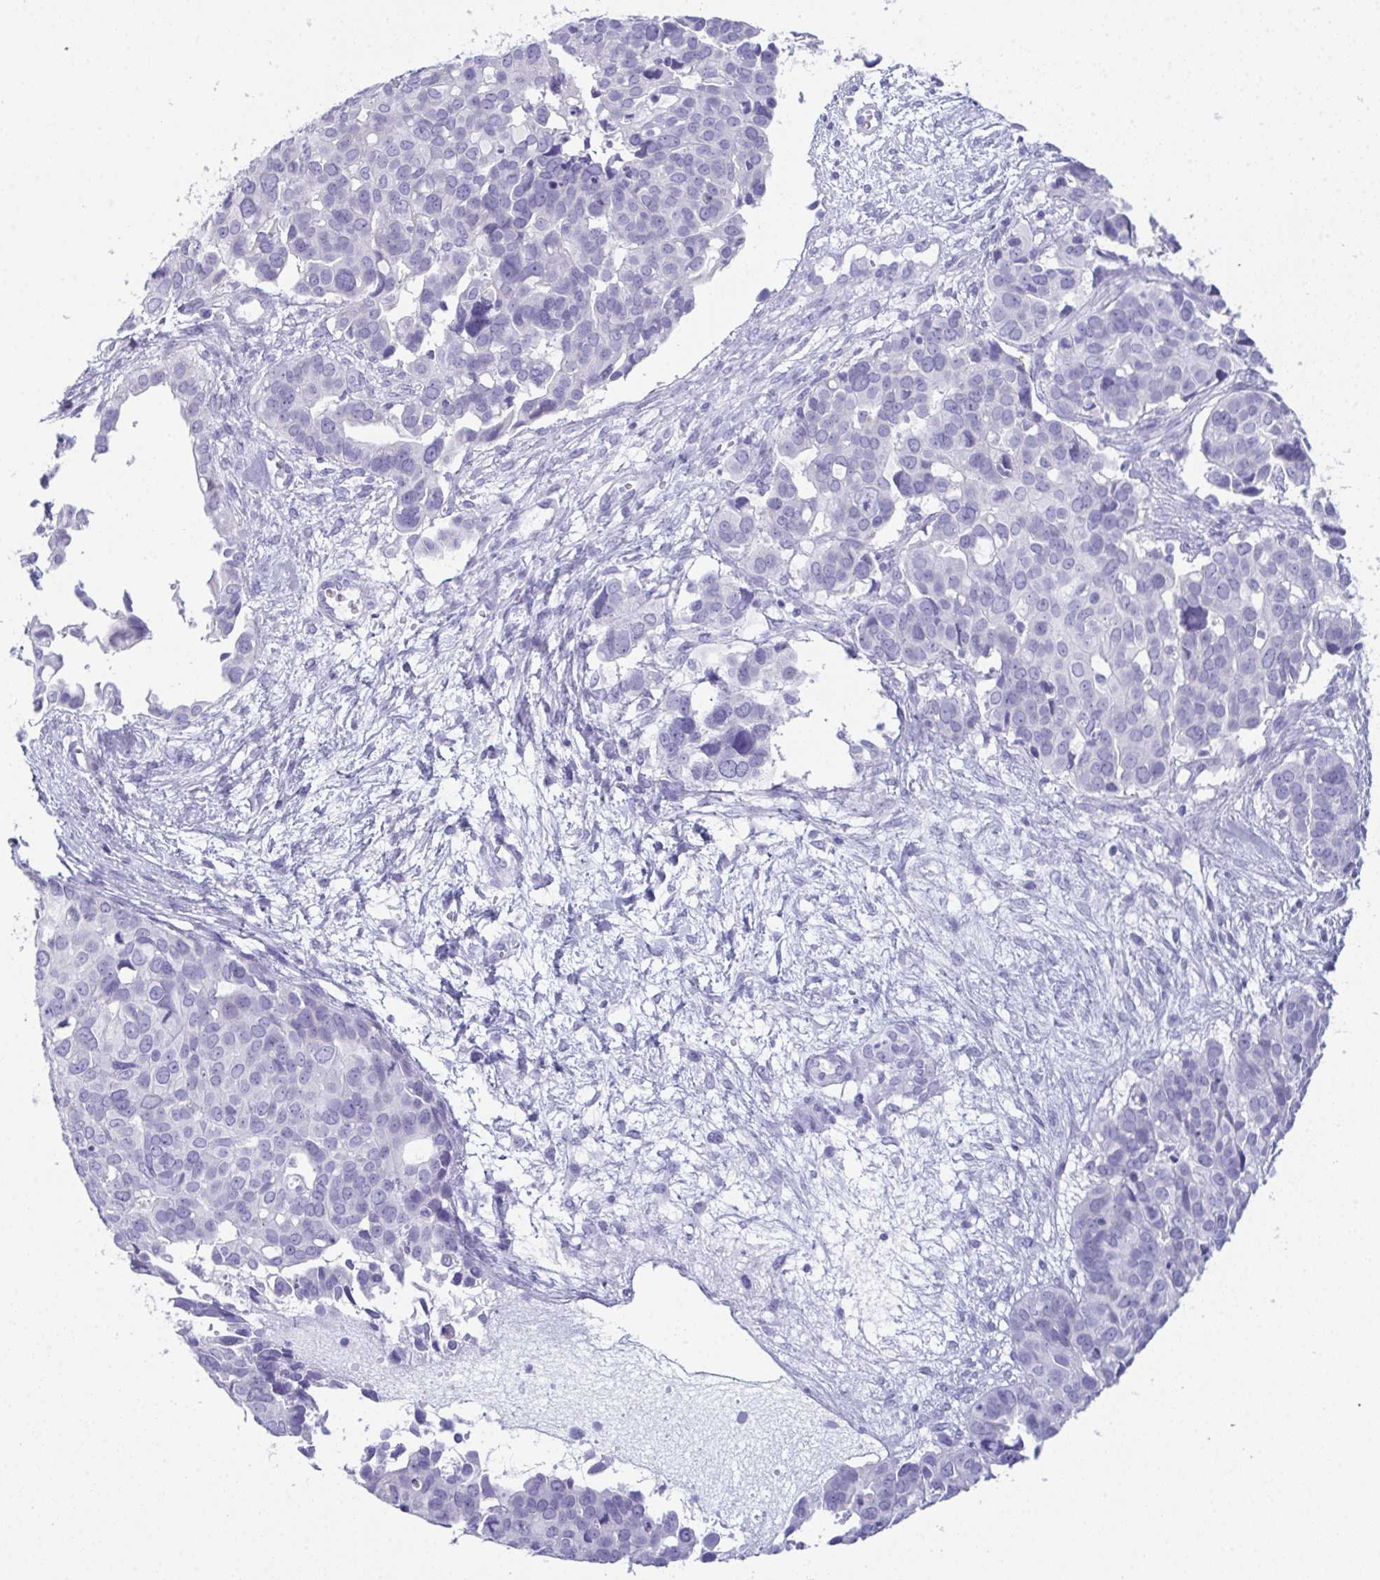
{"staining": {"intensity": "negative", "quantity": "none", "location": "none"}, "tissue": "ovarian cancer", "cell_type": "Tumor cells", "image_type": "cancer", "snomed": [{"axis": "morphology", "description": "Carcinoma, endometroid"}, {"axis": "topography", "description": "Ovary"}], "caption": "High power microscopy micrograph of an immunohistochemistry micrograph of endometroid carcinoma (ovarian), revealing no significant expression in tumor cells.", "gene": "TEX19", "patient": {"sex": "female", "age": 78}}